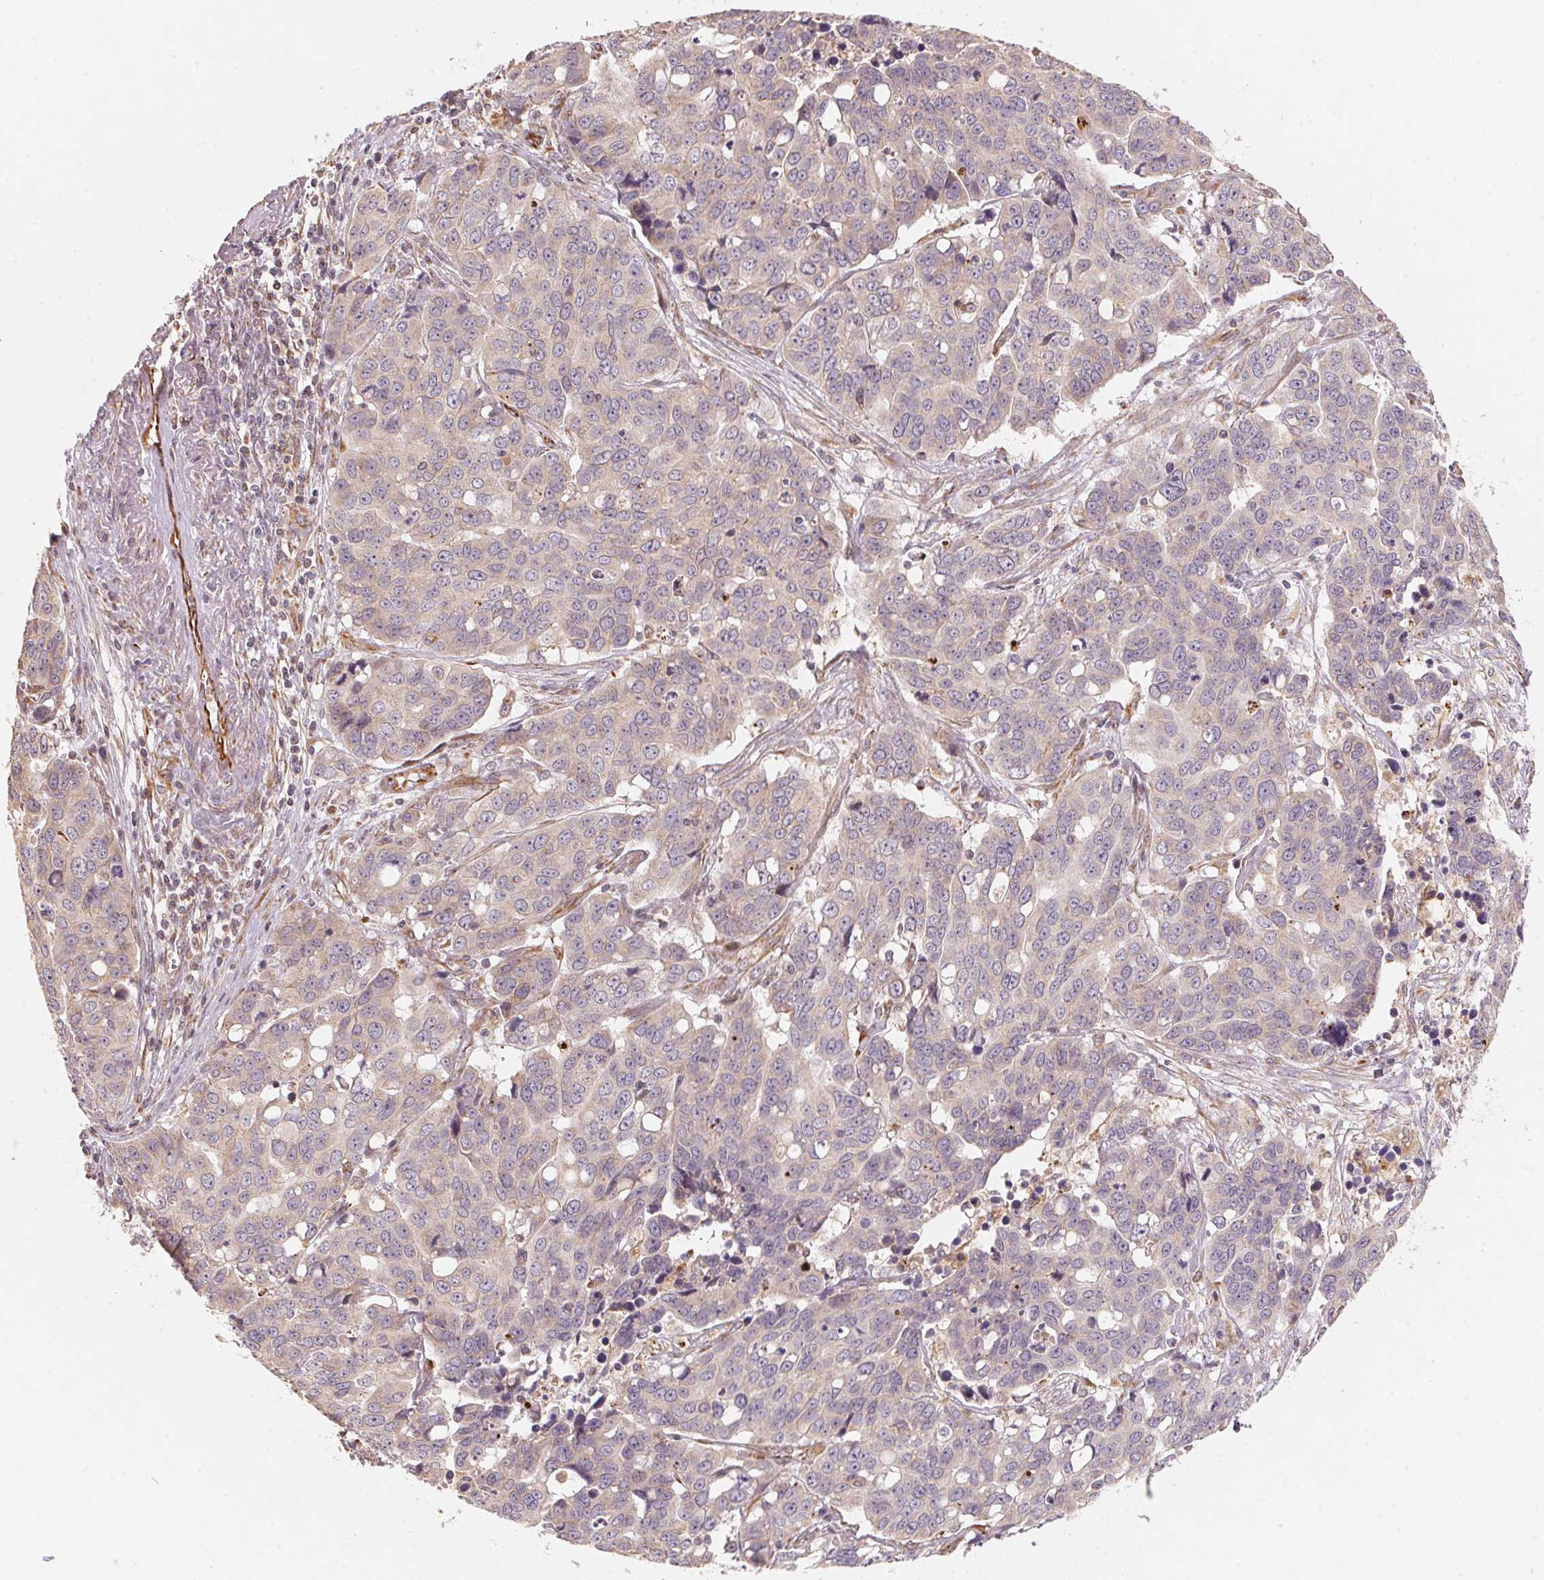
{"staining": {"intensity": "negative", "quantity": "none", "location": "none"}, "tissue": "ovarian cancer", "cell_type": "Tumor cells", "image_type": "cancer", "snomed": [{"axis": "morphology", "description": "Carcinoma, endometroid"}, {"axis": "topography", "description": "Ovary"}], "caption": "IHC of human ovarian cancer shows no positivity in tumor cells.", "gene": "TSPAN12", "patient": {"sex": "female", "age": 78}}